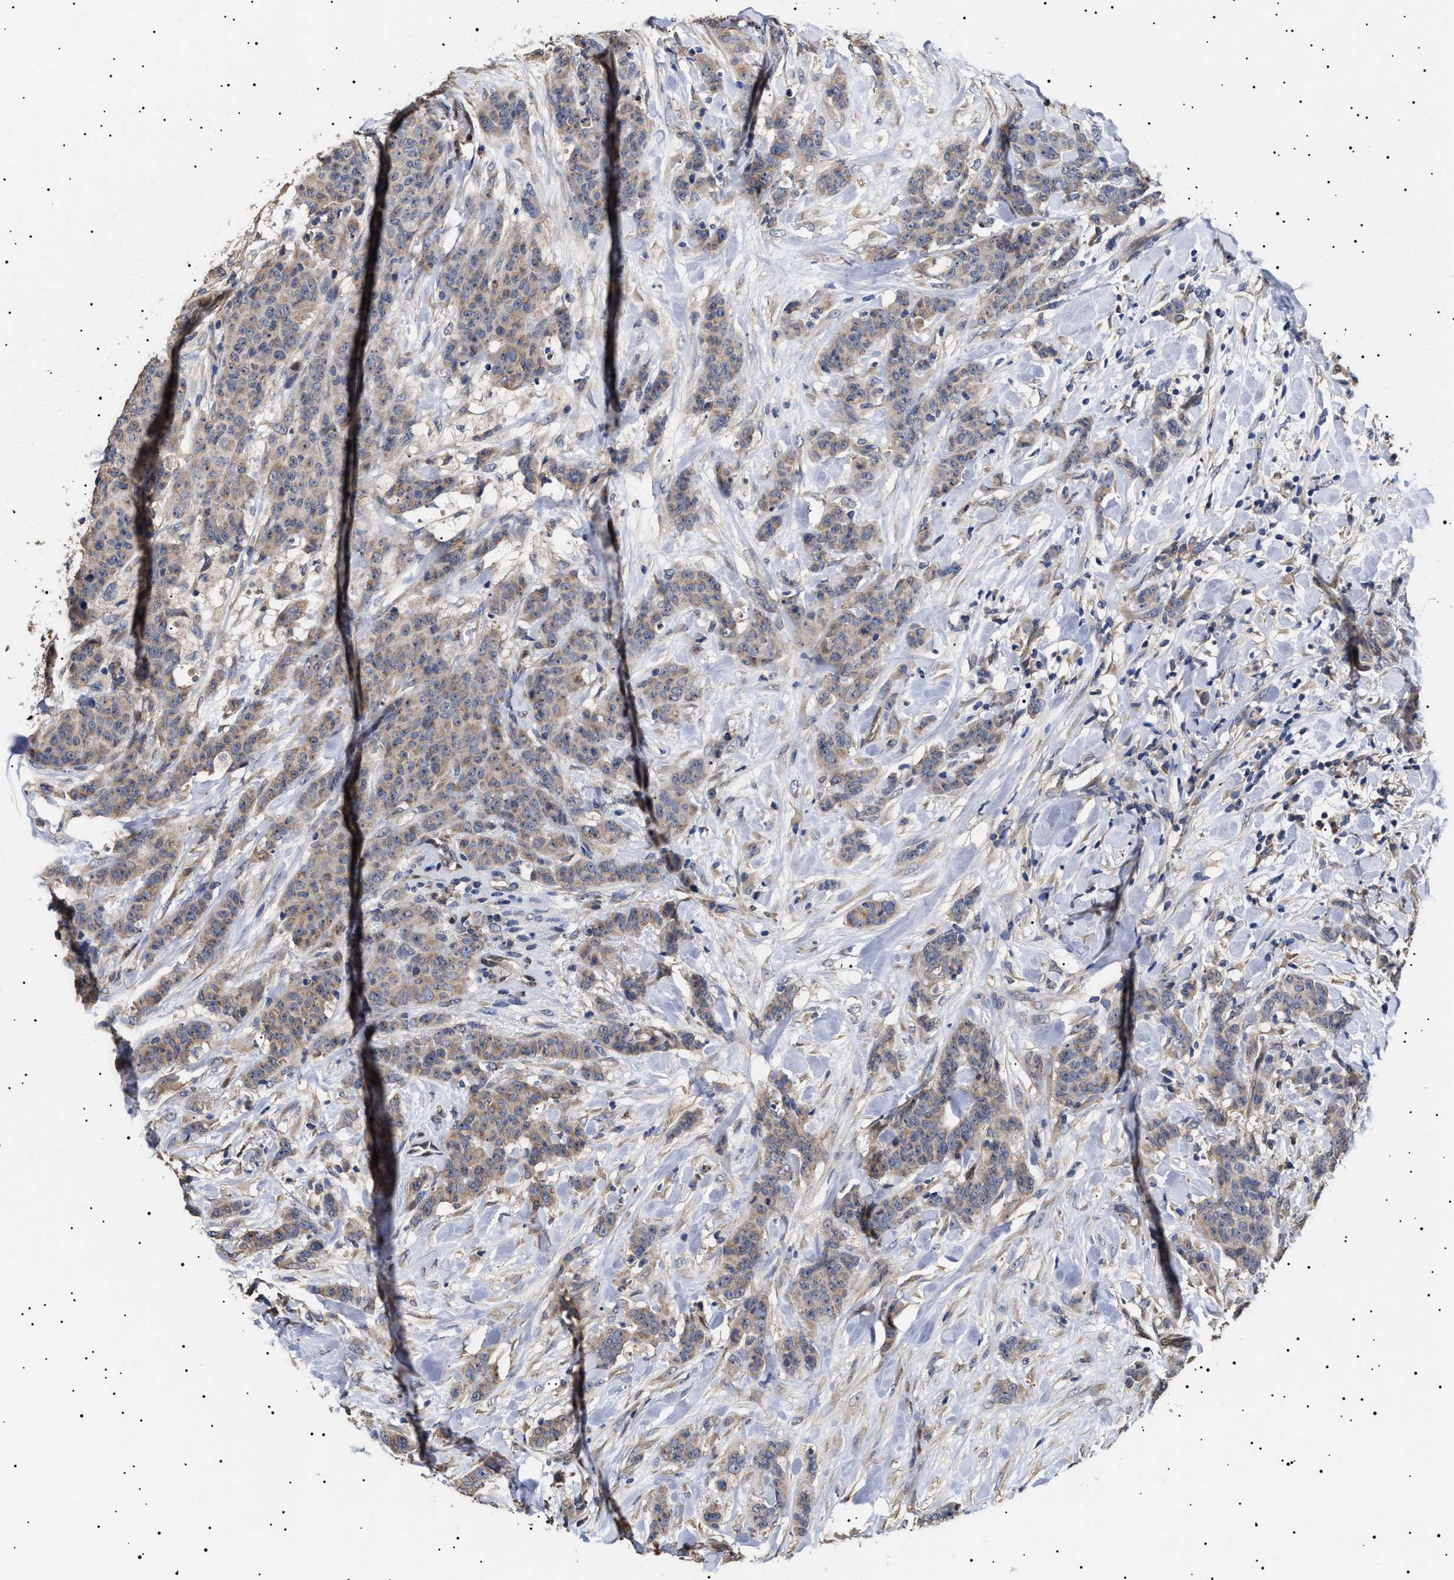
{"staining": {"intensity": "moderate", "quantity": "25%-75%", "location": "cytoplasmic/membranous"}, "tissue": "breast cancer", "cell_type": "Tumor cells", "image_type": "cancer", "snomed": [{"axis": "morphology", "description": "Normal tissue, NOS"}, {"axis": "morphology", "description": "Duct carcinoma"}, {"axis": "topography", "description": "Breast"}], "caption": "A photomicrograph of human breast intraductal carcinoma stained for a protein shows moderate cytoplasmic/membranous brown staining in tumor cells.", "gene": "KRBA1", "patient": {"sex": "female", "age": 40}}